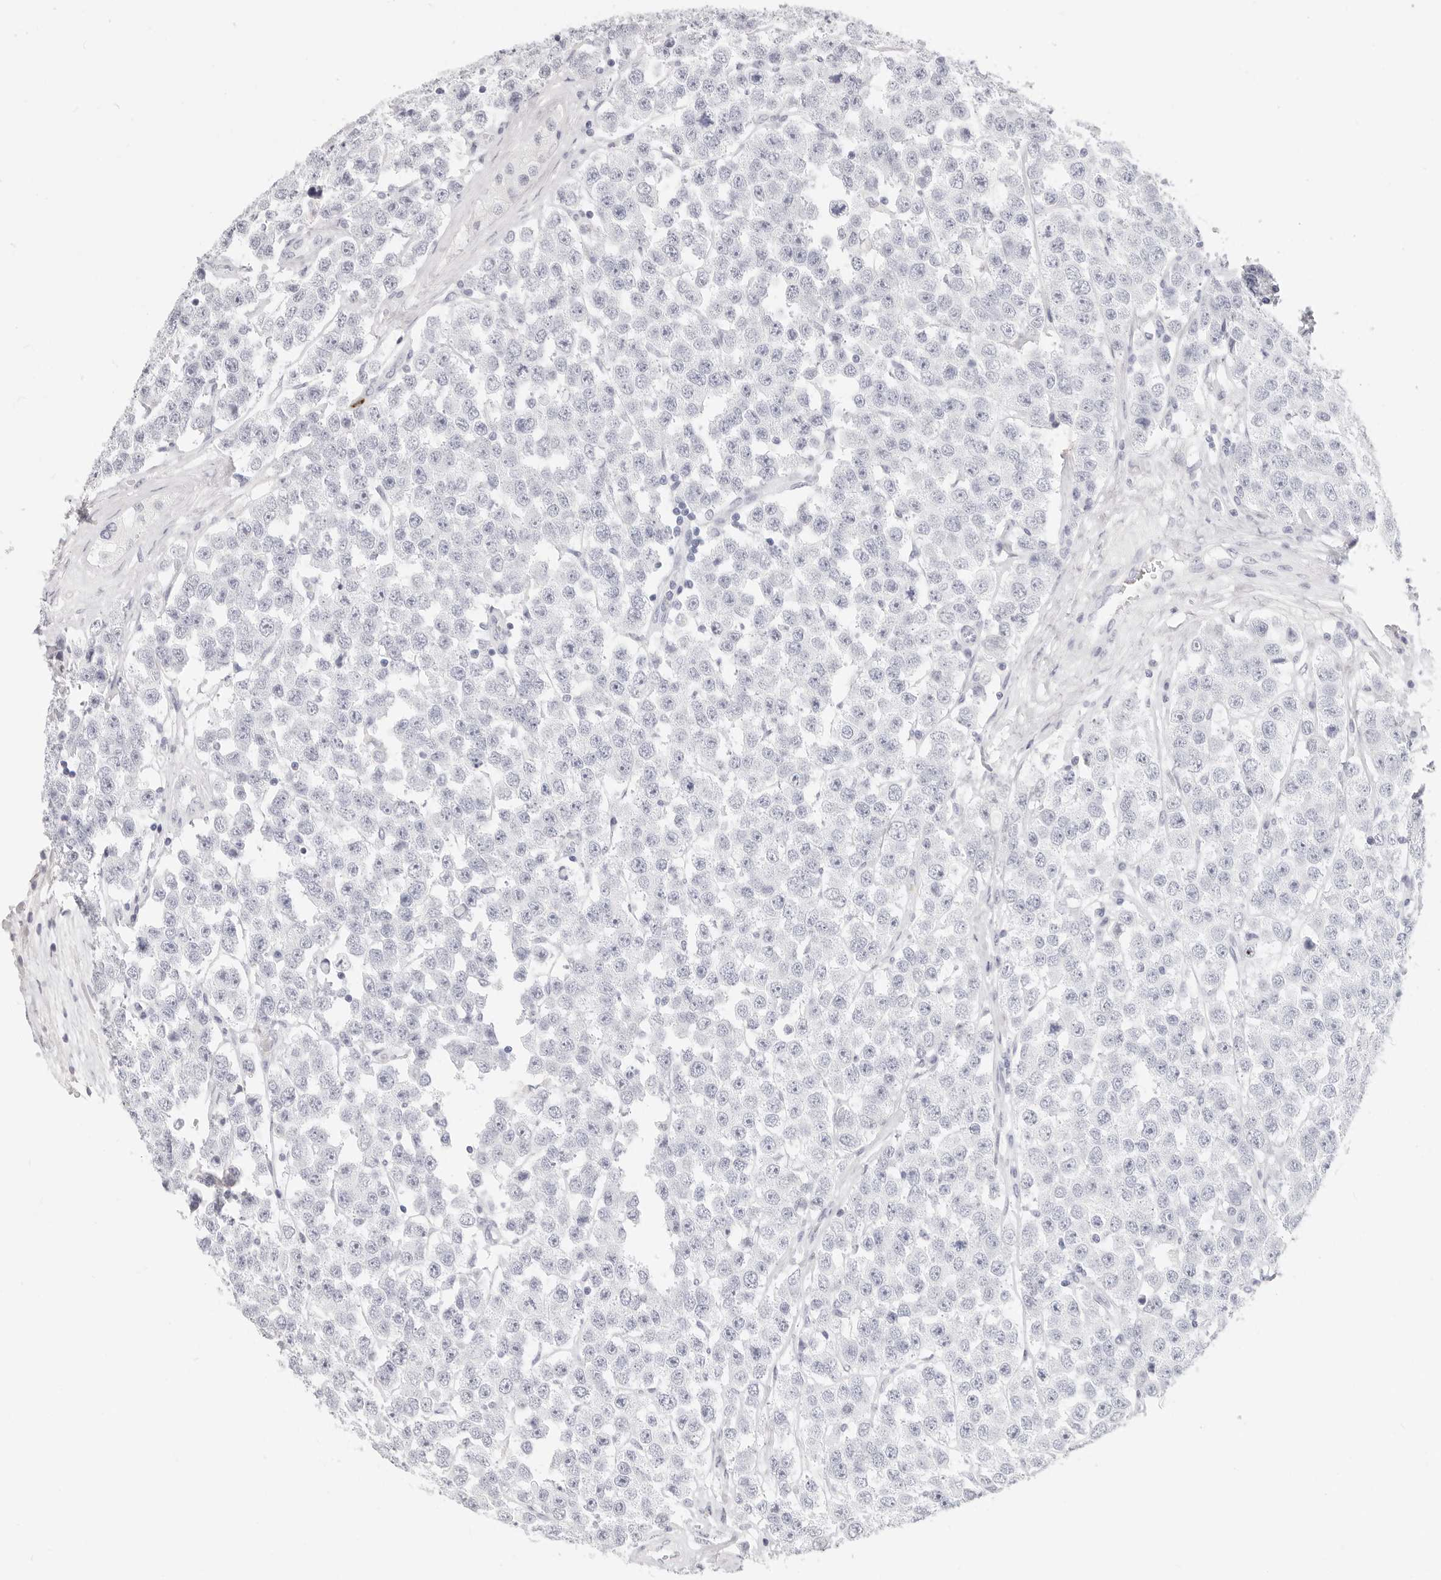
{"staining": {"intensity": "negative", "quantity": "none", "location": "none"}, "tissue": "testis cancer", "cell_type": "Tumor cells", "image_type": "cancer", "snomed": [{"axis": "morphology", "description": "Seminoma, NOS"}, {"axis": "topography", "description": "Testis"}], "caption": "The photomicrograph exhibits no significant expression in tumor cells of testis cancer. (Stains: DAB (3,3'-diaminobenzidine) immunohistochemistry (IHC) with hematoxylin counter stain, Microscopy: brightfield microscopy at high magnification).", "gene": "CAMP", "patient": {"sex": "male", "age": 28}}